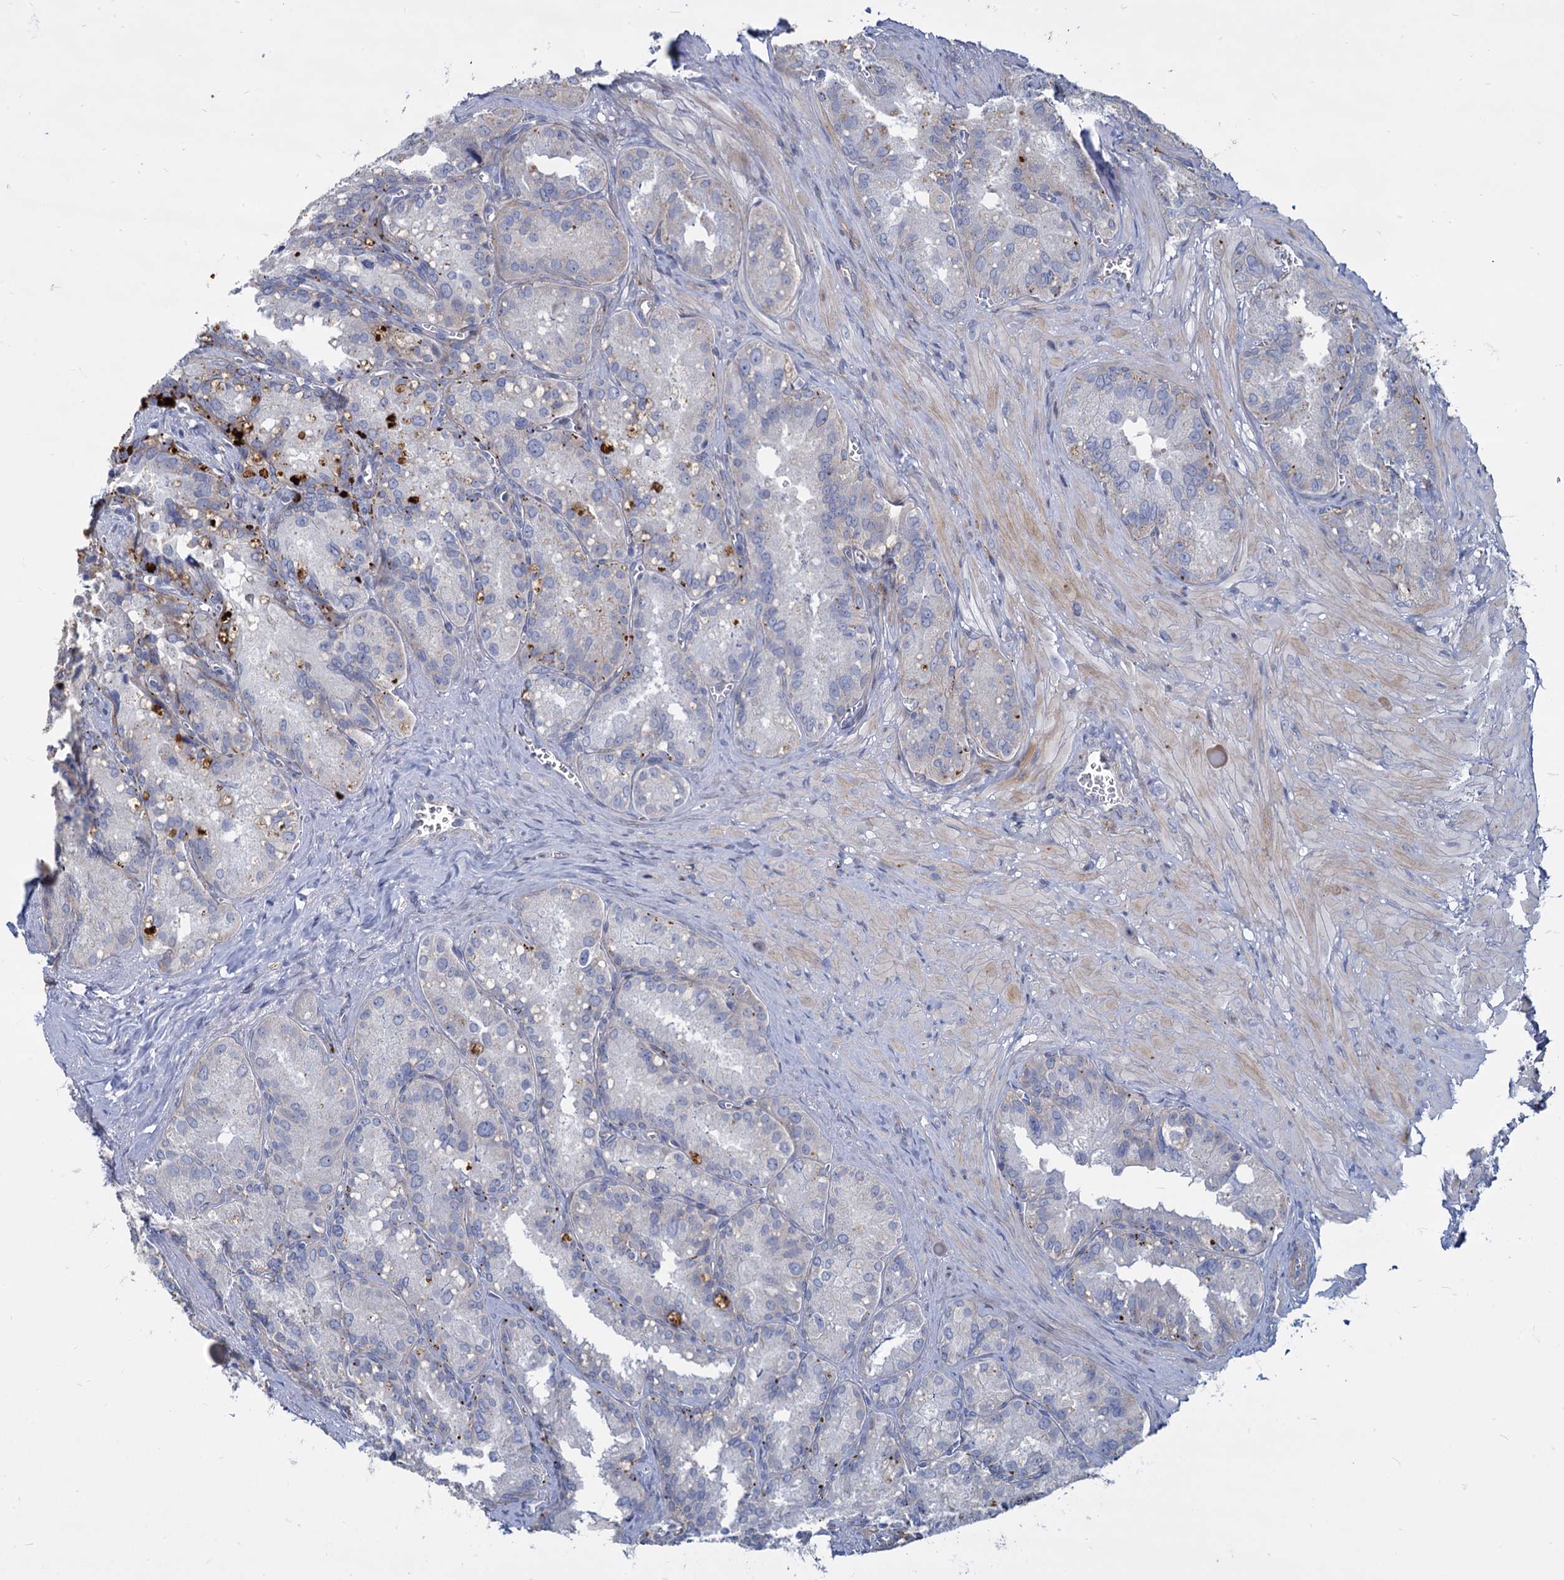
{"staining": {"intensity": "negative", "quantity": "none", "location": "none"}, "tissue": "seminal vesicle", "cell_type": "Glandular cells", "image_type": "normal", "snomed": [{"axis": "morphology", "description": "Normal tissue, NOS"}, {"axis": "topography", "description": "Seminal veicle"}], "caption": "An image of seminal vesicle stained for a protein exhibits no brown staining in glandular cells.", "gene": "TRIM77", "patient": {"sex": "male", "age": 62}}